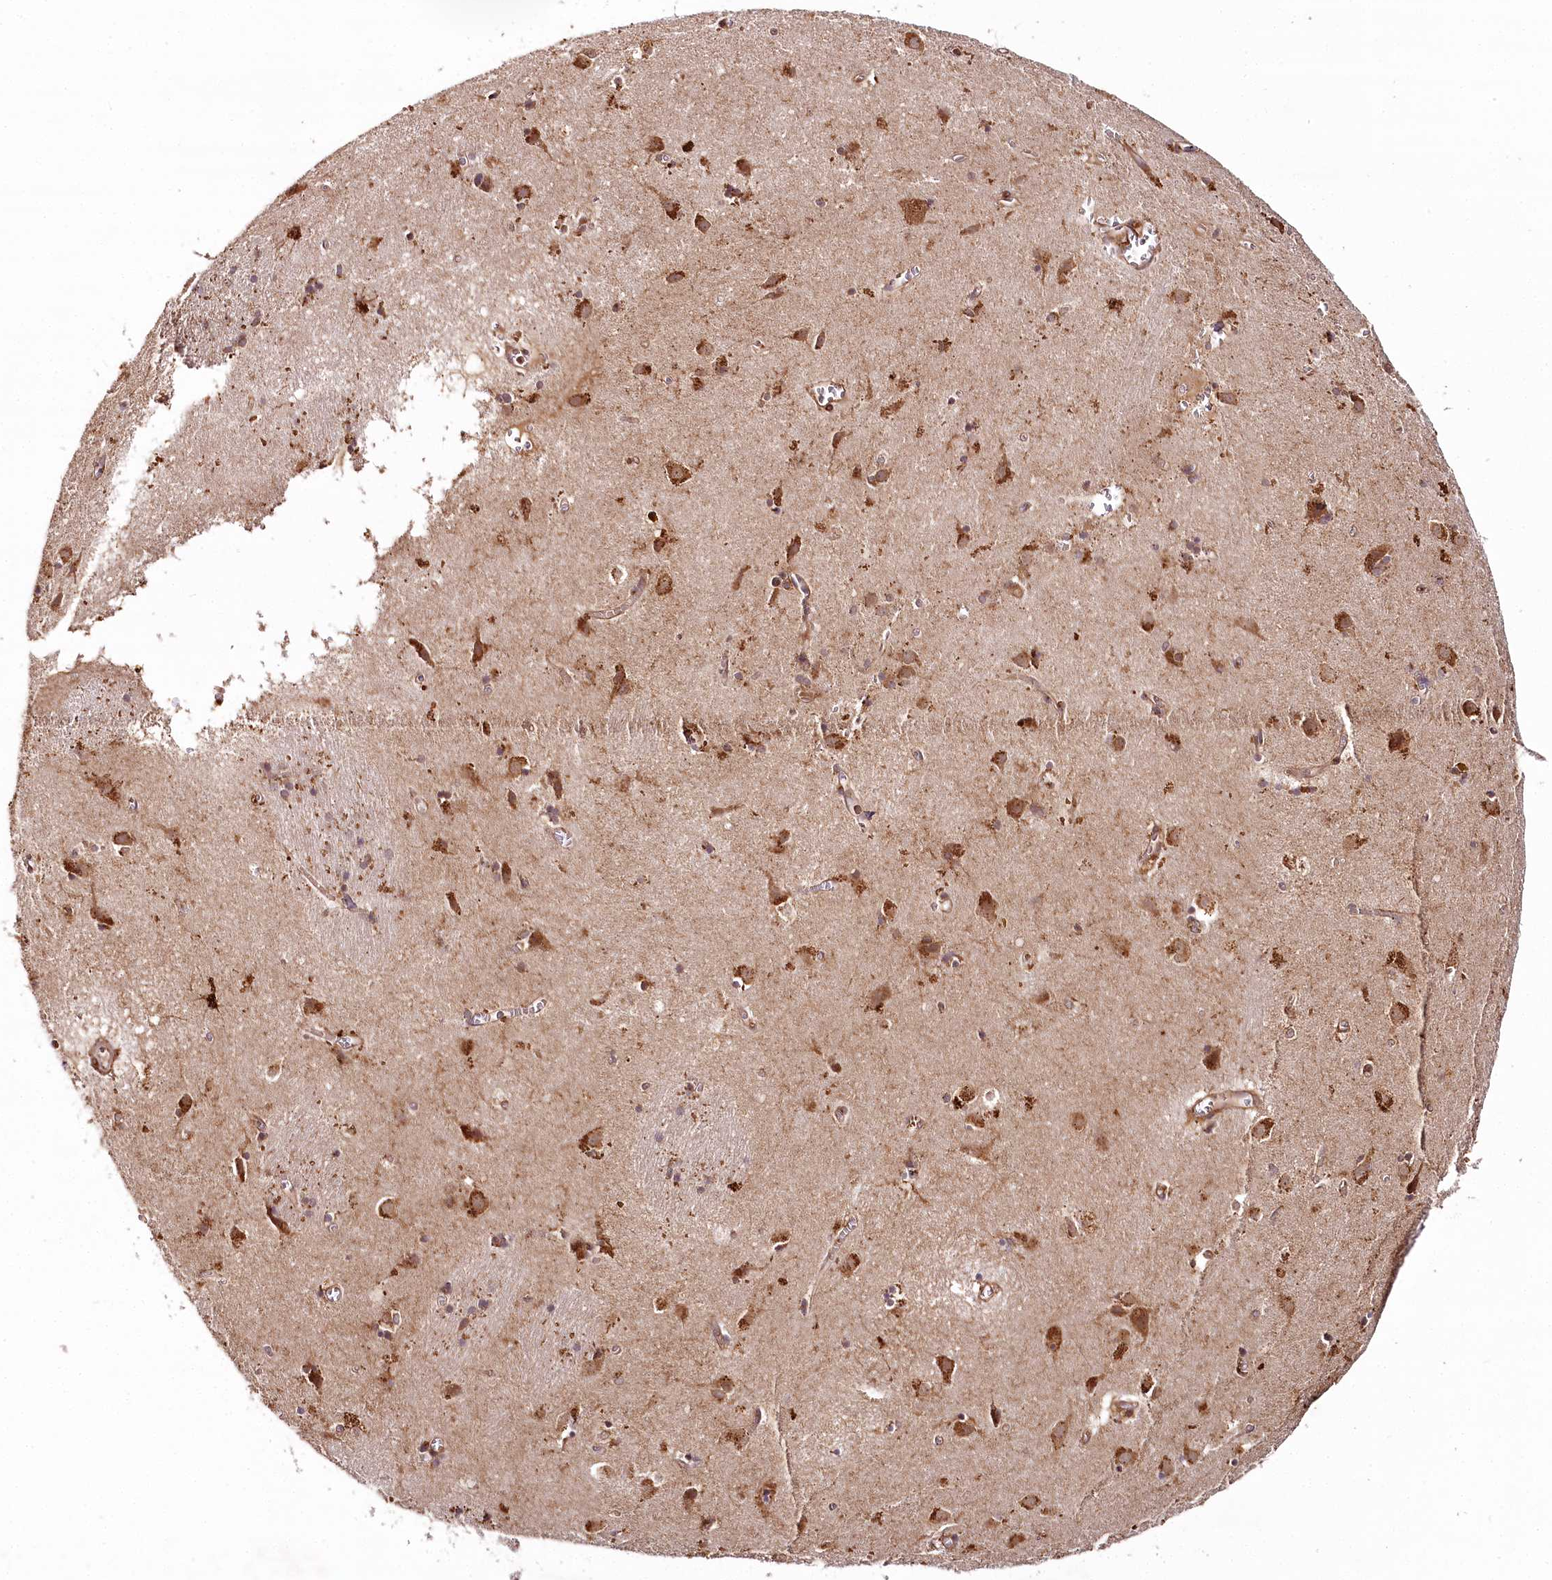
{"staining": {"intensity": "moderate", "quantity": "25%-75%", "location": "cytoplasmic/membranous"}, "tissue": "caudate", "cell_type": "Glial cells", "image_type": "normal", "snomed": [{"axis": "morphology", "description": "Normal tissue, NOS"}, {"axis": "topography", "description": "Lateral ventricle wall"}], "caption": "Immunohistochemistry (DAB (3,3'-diaminobenzidine)) staining of unremarkable human caudate reveals moderate cytoplasmic/membranous protein expression in approximately 25%-75% of glial cells. (brown staining indicates protein expression, while blue staining denotes nuclei).", "gene": "COPG1", "patient": {"sex": "male", "age": 70}}